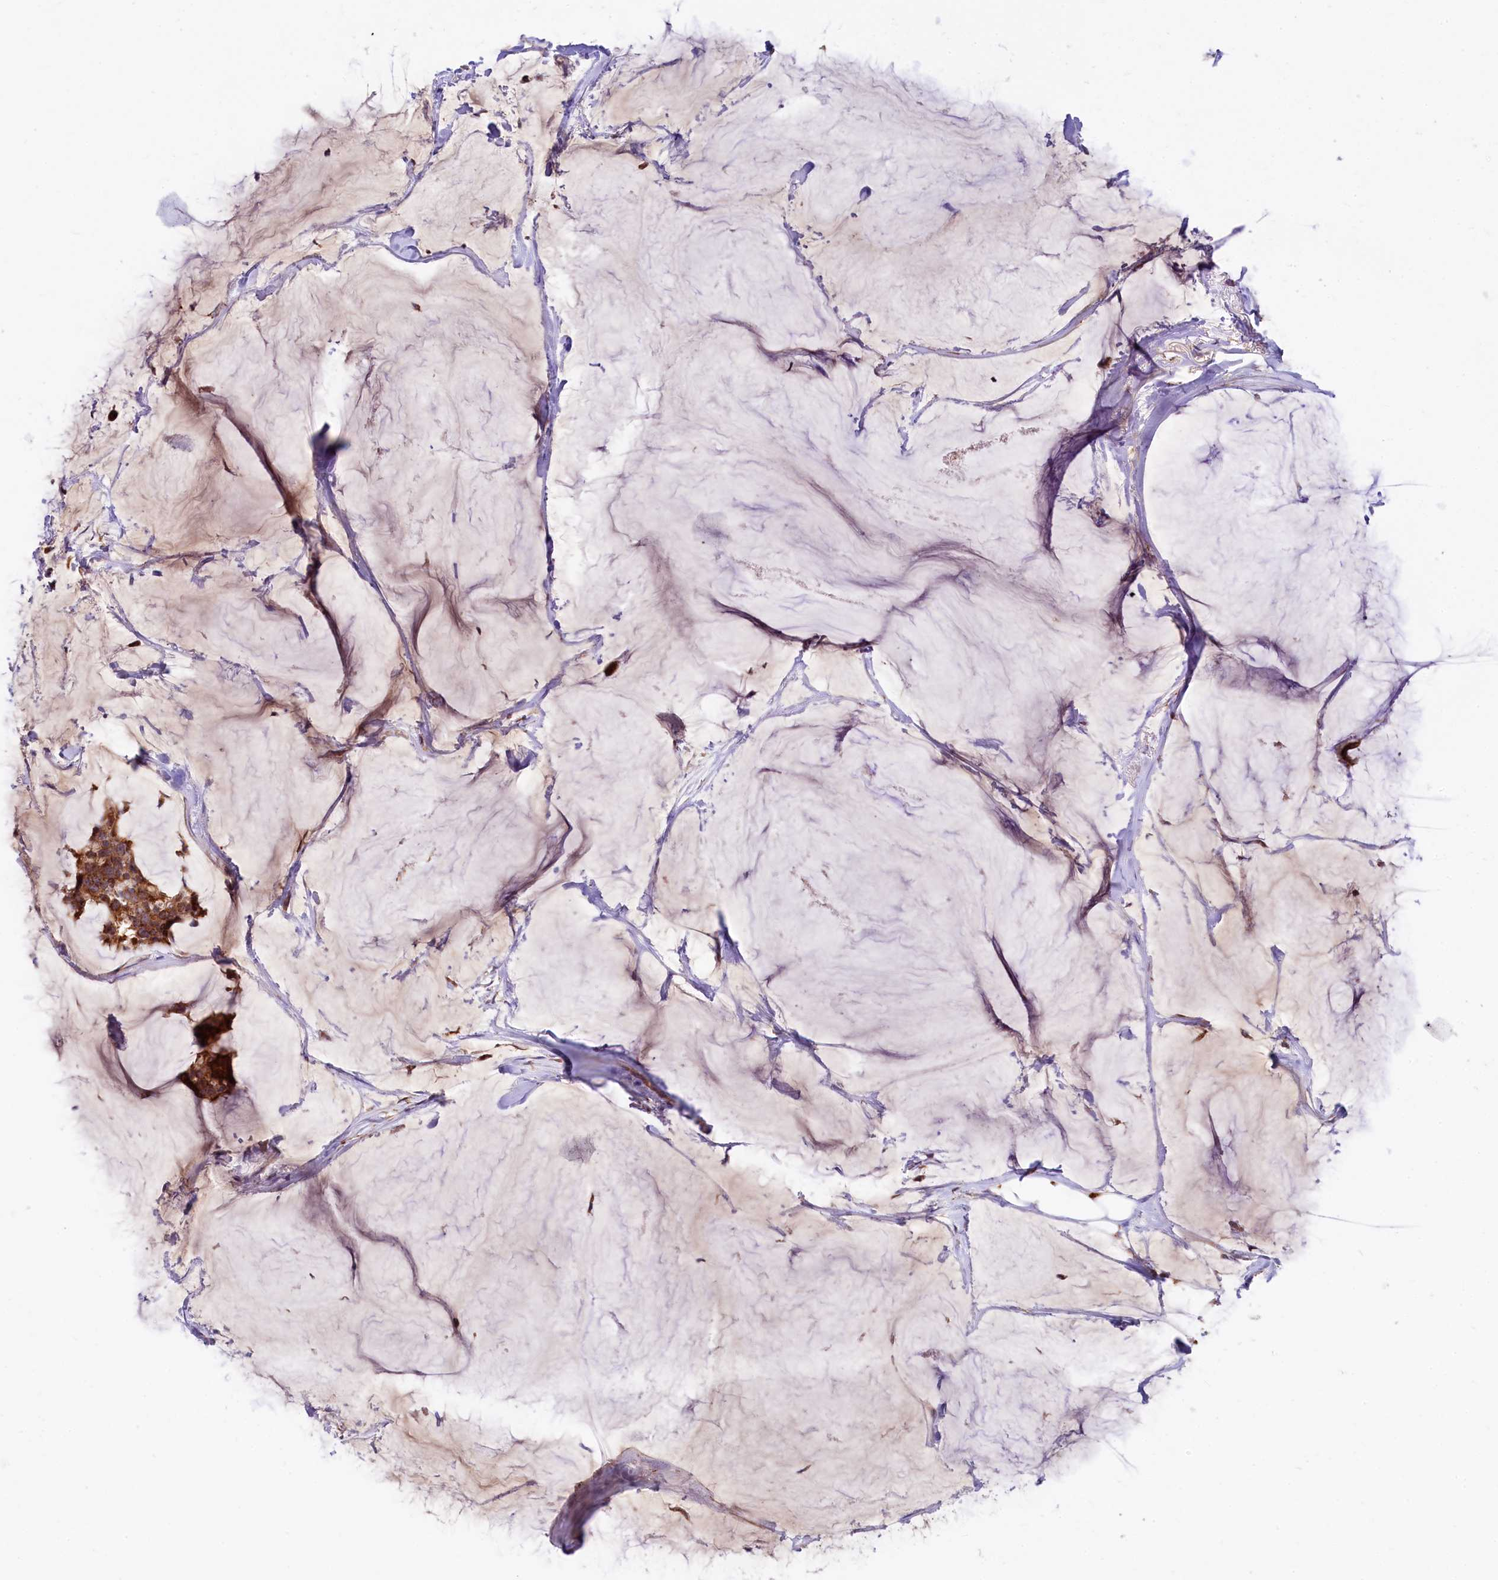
{"staining": {"intensity": "strong", "quantity": ">75%", "location": "cytoplasmic/membranous"}, "tissue": "breast cancer", "cell_type": "Tumor cells", "image_type": "cancer", "snomed": [{"axis": "morphology", "description": "Duct carcinoma"}, {"axis": "topography", "description": "Breast"}], "caption": "This micrograph reveals IHC staining of human breast invasive ductal carcinoma, with high strong cytoplasmic/membranous expression in approximately >75% of tumor cells.", "gene": "CIAO3", "patient": {"sex": "female", "age": 93}}